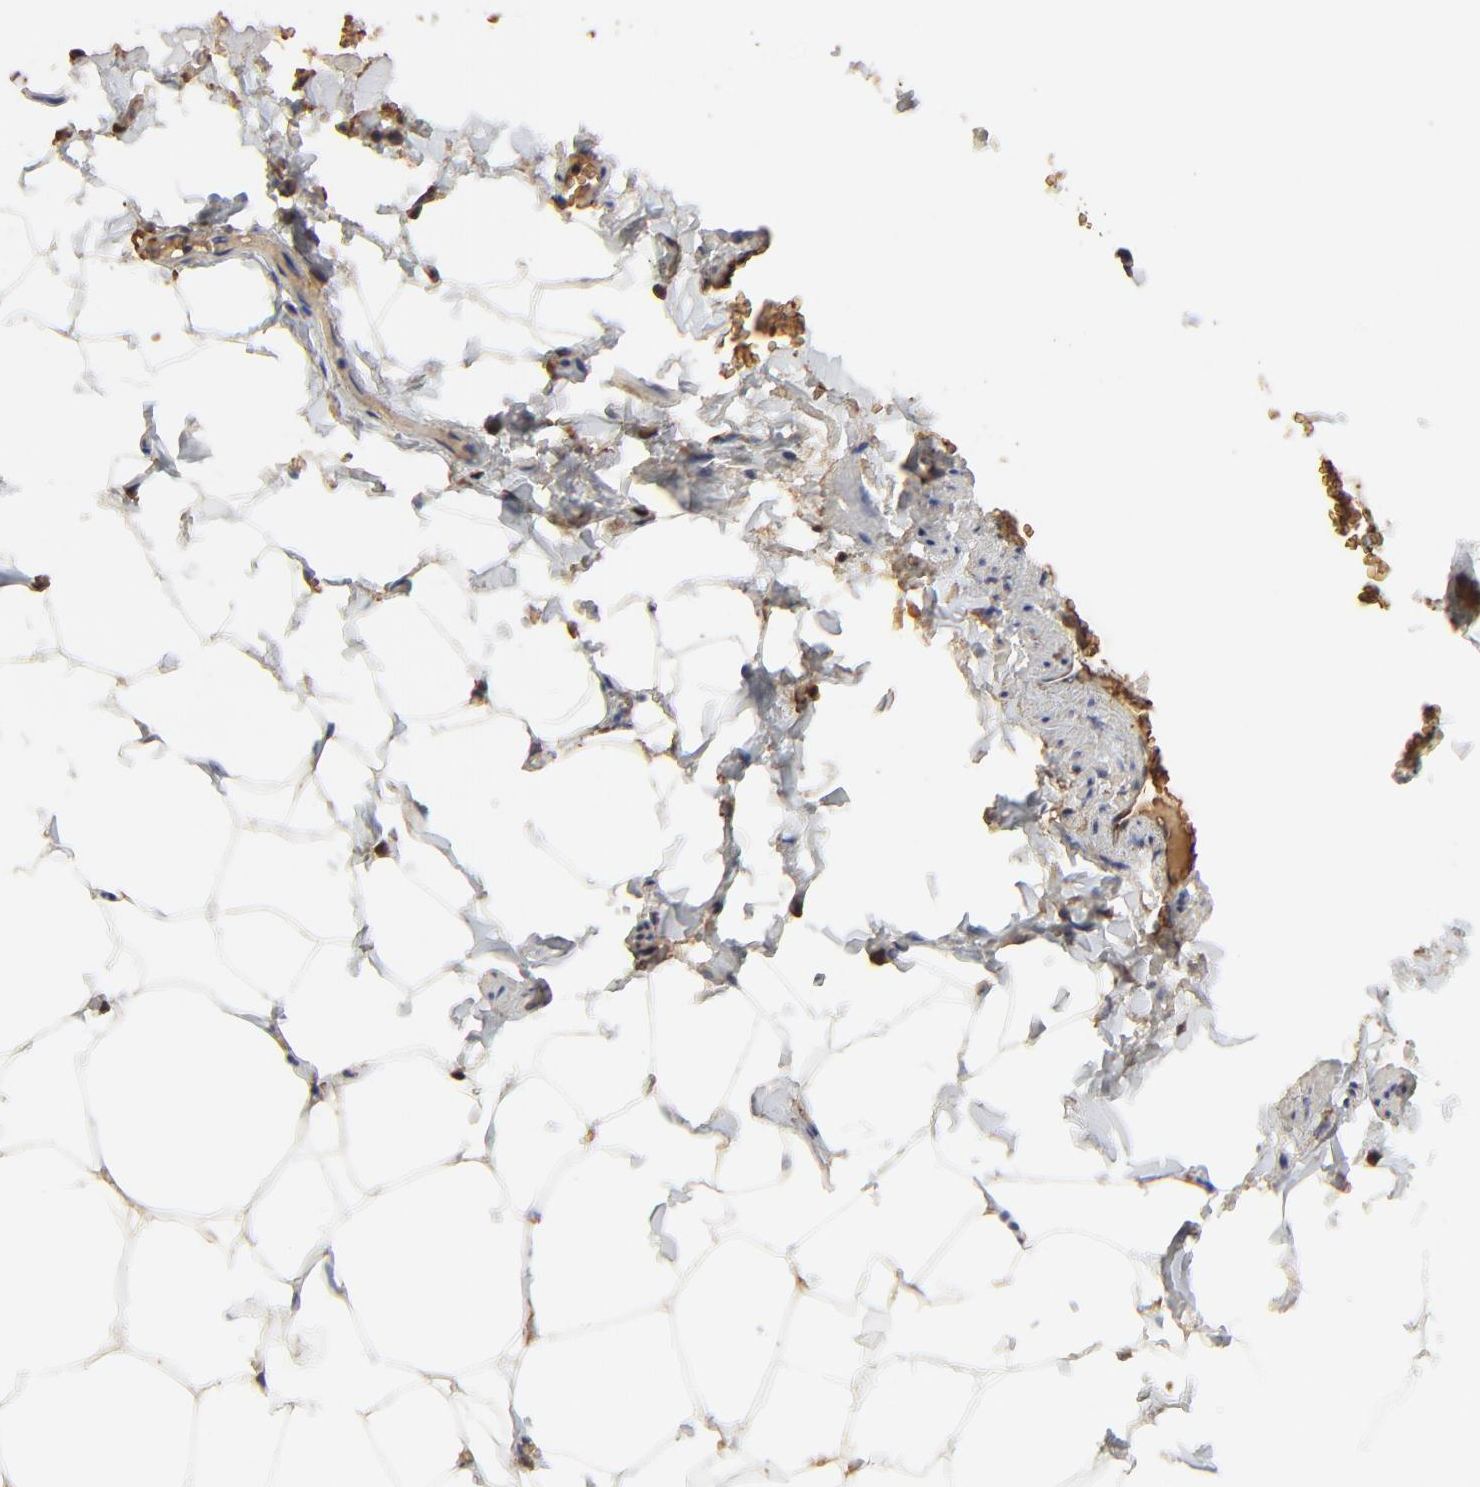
{"staining": {"intensity": "strong", "quantity": ">75%", "location": "cytoplasmic/membranous"}, "tissue": "adipose tissue", "cell_type": "Adipocytes", "image_type": "normal", "snomed": [{"axis": "morphology", "description": "Normal tissue, NOS"}, {"axis": "topography", "description": "Vascular tissue"}], "caption": "A brown stain labels strong cytoplasmic/membranous positivity of a protein in adipocytes of unremarkable adipose tissue. Immunohistochemistry (ihc) stains the protein in brown and the nuclei are stained blue.", "gene": "PAG1", "patient": {"sex": "male", "age": 41}}